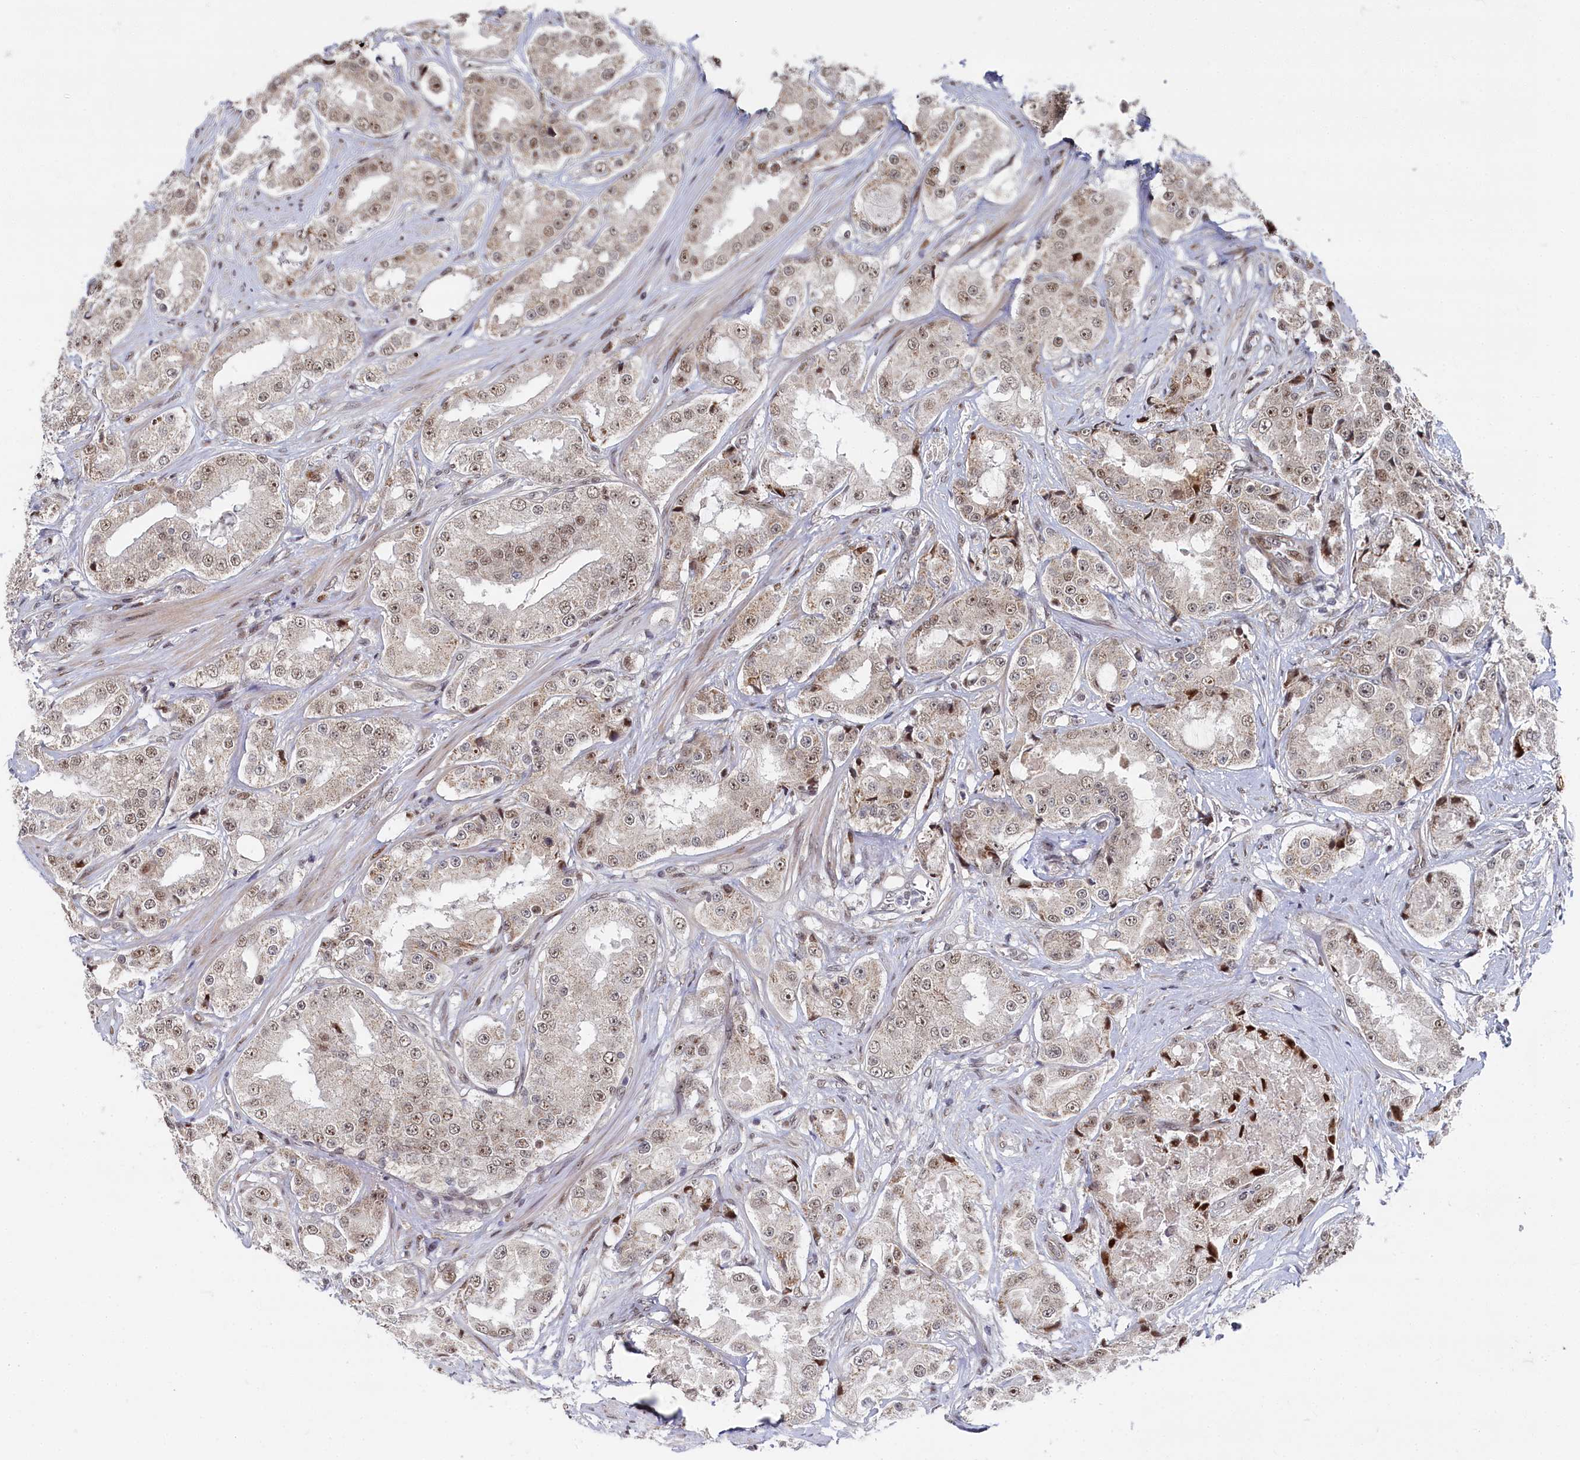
{"staining": {"intensity": "moderate", "quantity": "<25%", "location": "nuclear"}, "tissue": "prostate cancer", "cell_type": "Tumor cells", "image_type": "cancer", "snomed": [{"axis": "morphology", "description": "Adenocarcinoma, High grade"}, {"axis": "topography", "description": "Prostate"}], "caption": "IHC of adenocarcinoma (high-grade) (prostate) shows low levels of moderate nuclear staining in approximately <25% of tumor cells.", "gene": "BUB3", "patient": {"sex": "male", "age": 73}}